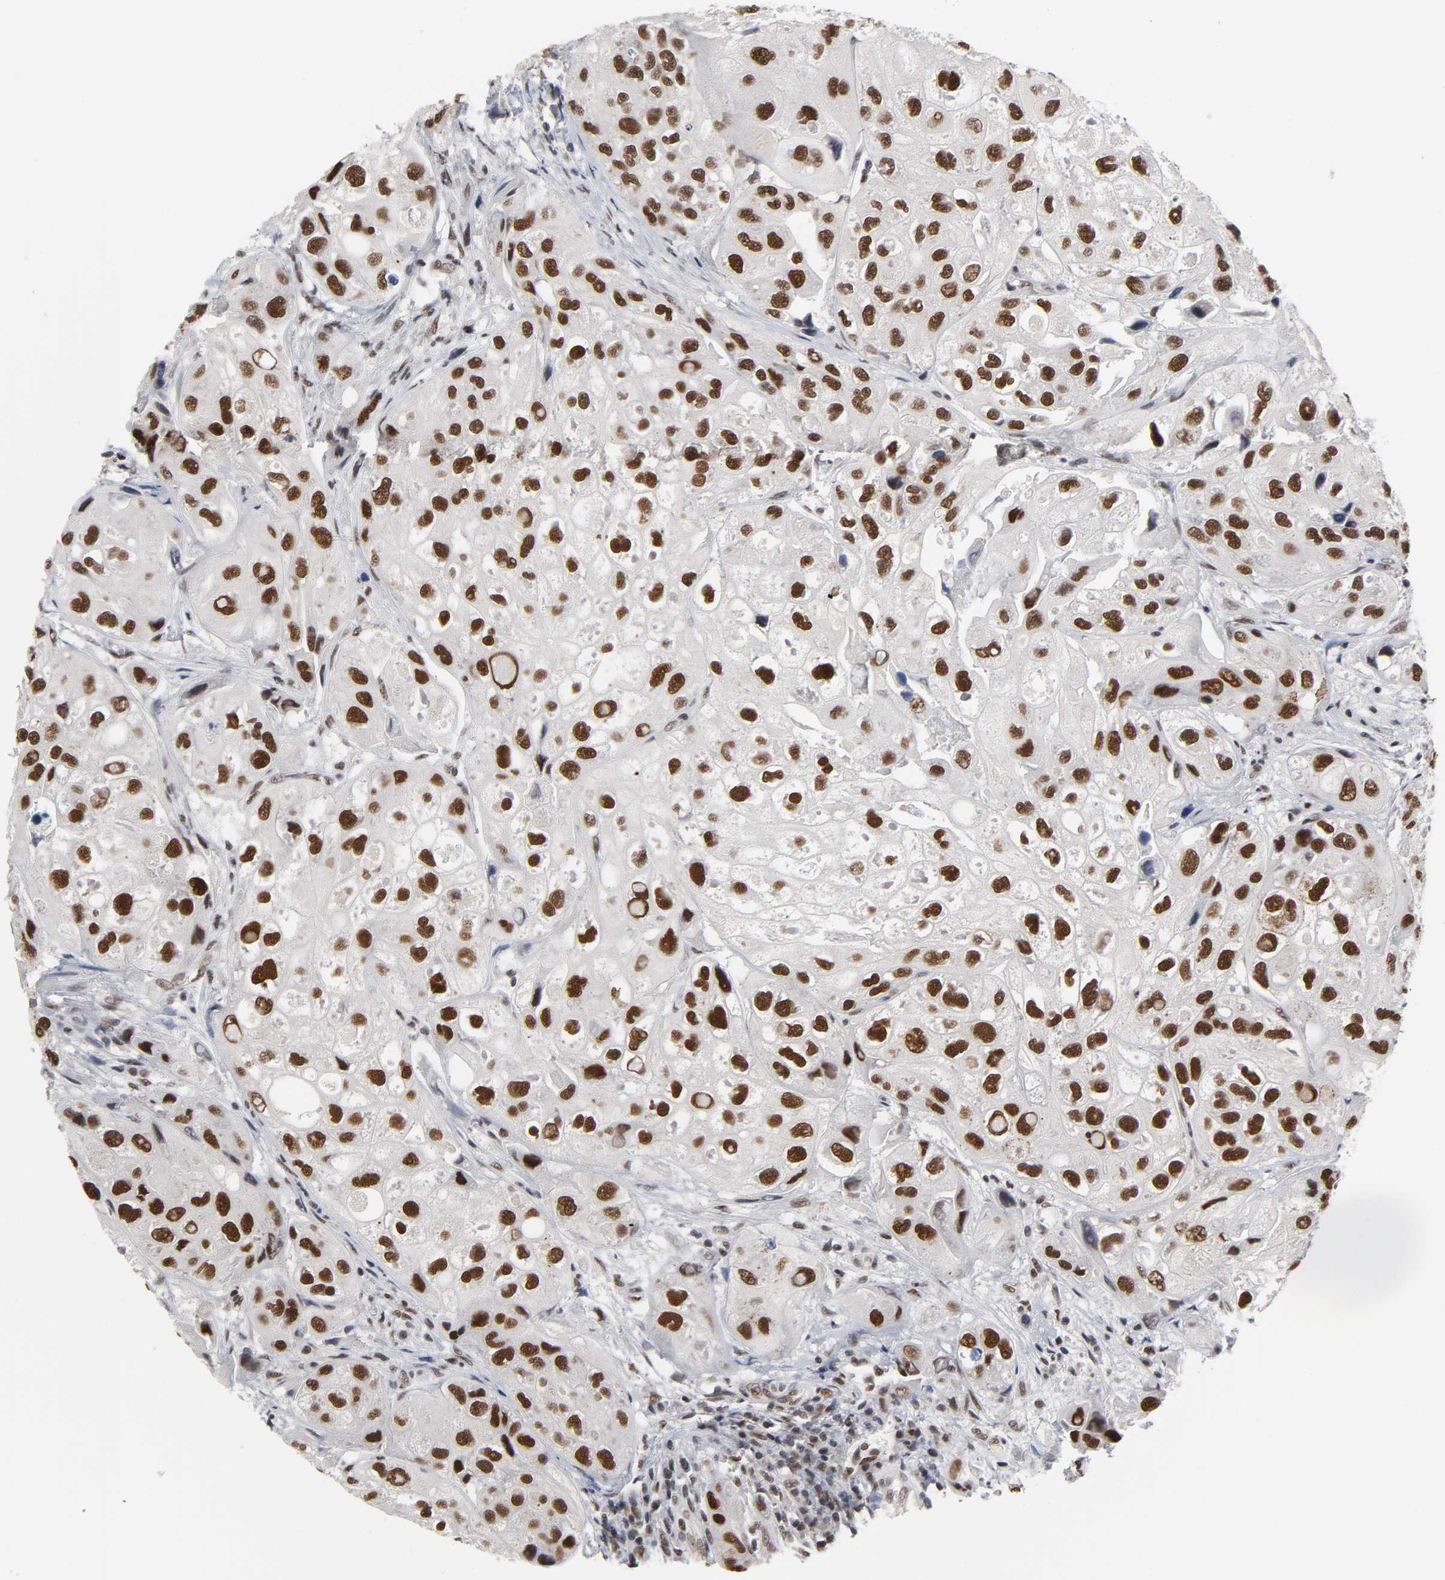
{"staining": {"intensity": "strong", "quantity": ">75%", "location": "nuclear"}, "tissue": "urothelial cancer", "cell_type": "Tumor cells", "image_type": "cancer", "snomed": [{"axis": "morphology", "description": "Urothelial carcinoma, High grade"}, {"axis": "topography", "description": "Urinary bladder"}], "caption": "A micrograph showing strong nuclear expression in approximately >75% of tumor cells in high-grade urothelial carcinoma, as visualized by brown immunohistochemical staining.", "gene": "TRIM33", "patient": {"sex": "female", "age": 64}}